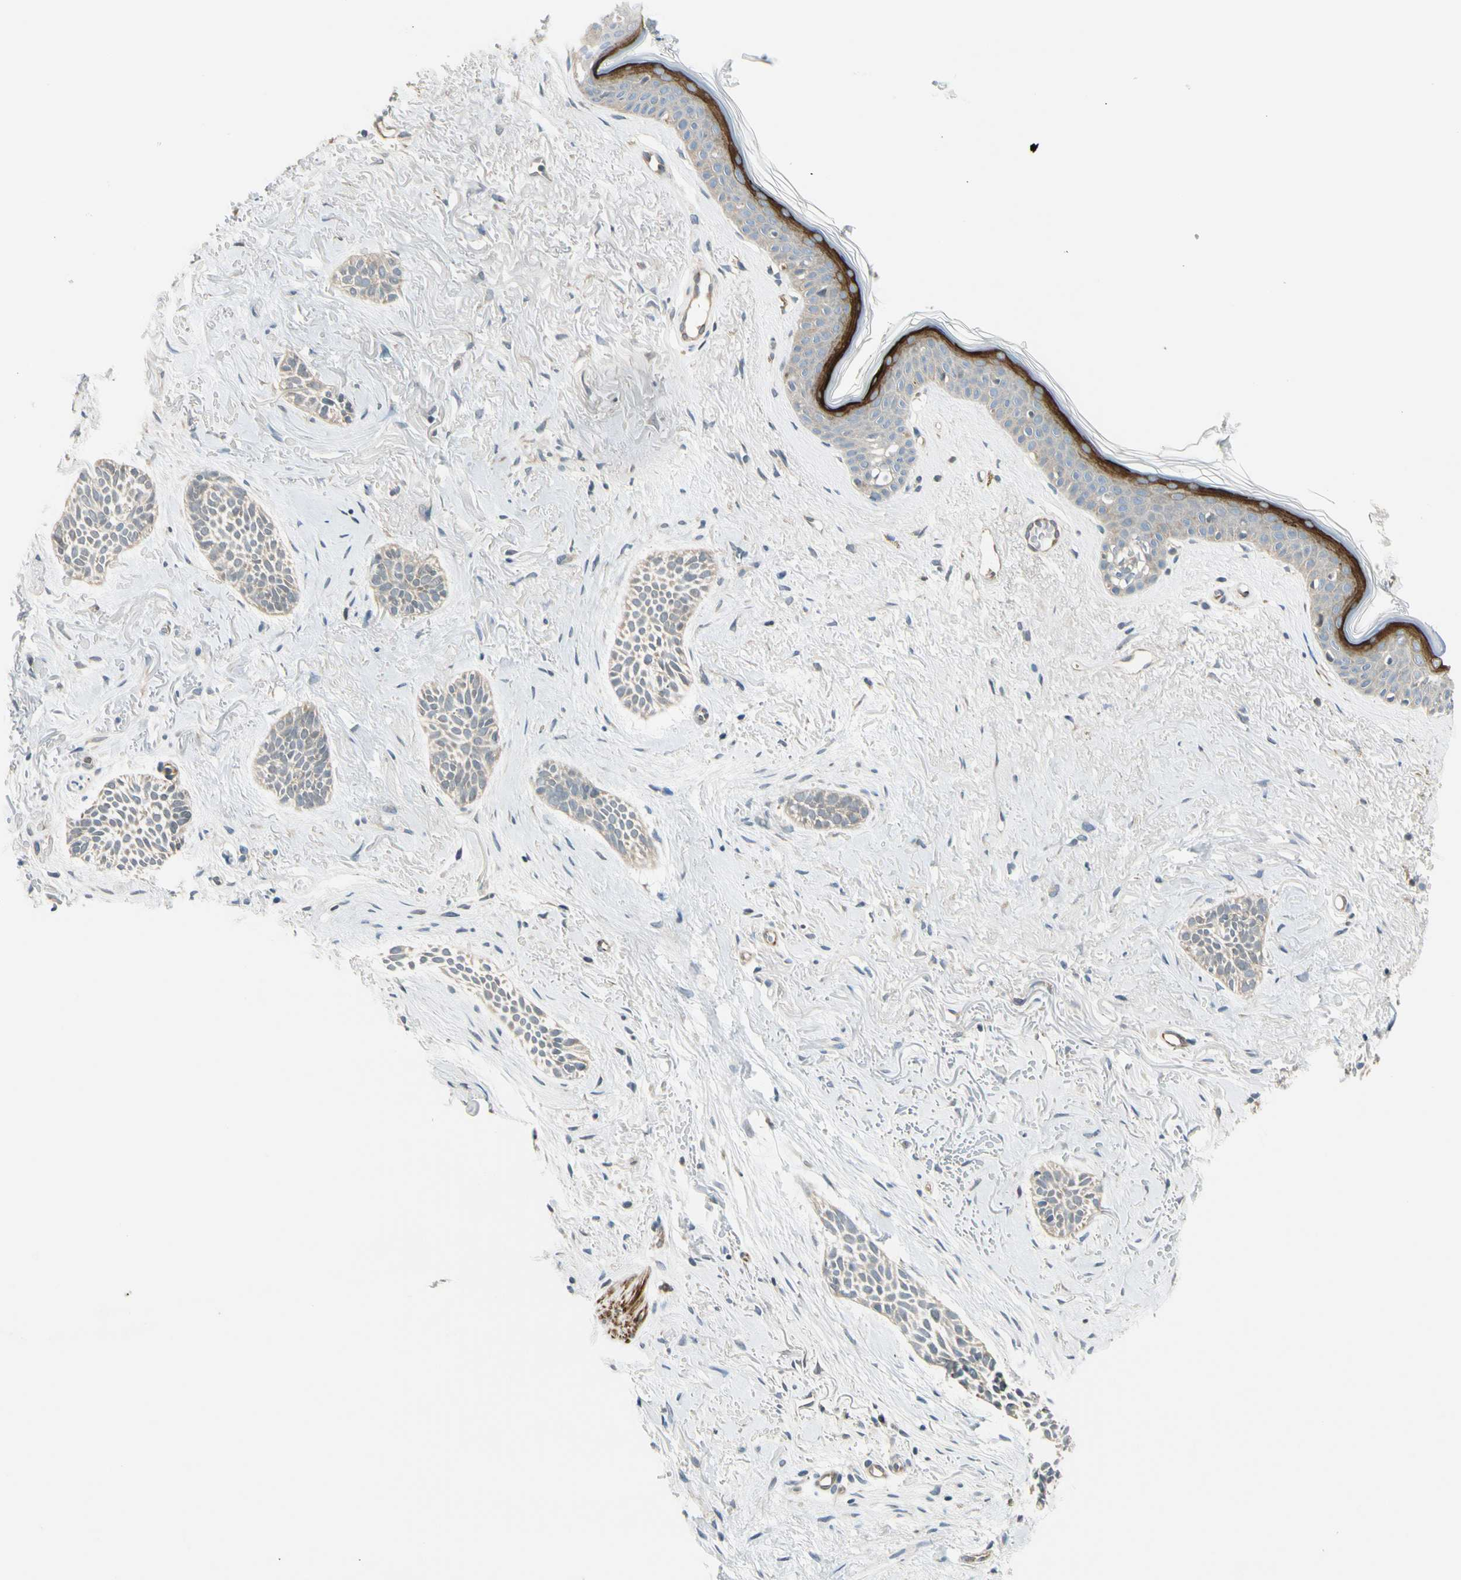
{"staining": {"intensity": "weak", "quantity": "<25%", "location": "cytoplasmic/membranous"}, "tissue": "skin cancer", "cell_type": "Tumor cells", "image_type": "cancer", "snomed": [{"axis": "morphology", "description": "Normal tissue, NOS"}, {"axis": "morphology", "description": "Basal cell carcinoma"}, {"axis": "topography", "description": "Skin"}], "caption": "Human basal cell carcinoma (skin) stained for a protein using immunohistochemistry displays no positivity in tumor cells.", "gene": "SVBP", "patient": {"sex": "female", "age": 84}}